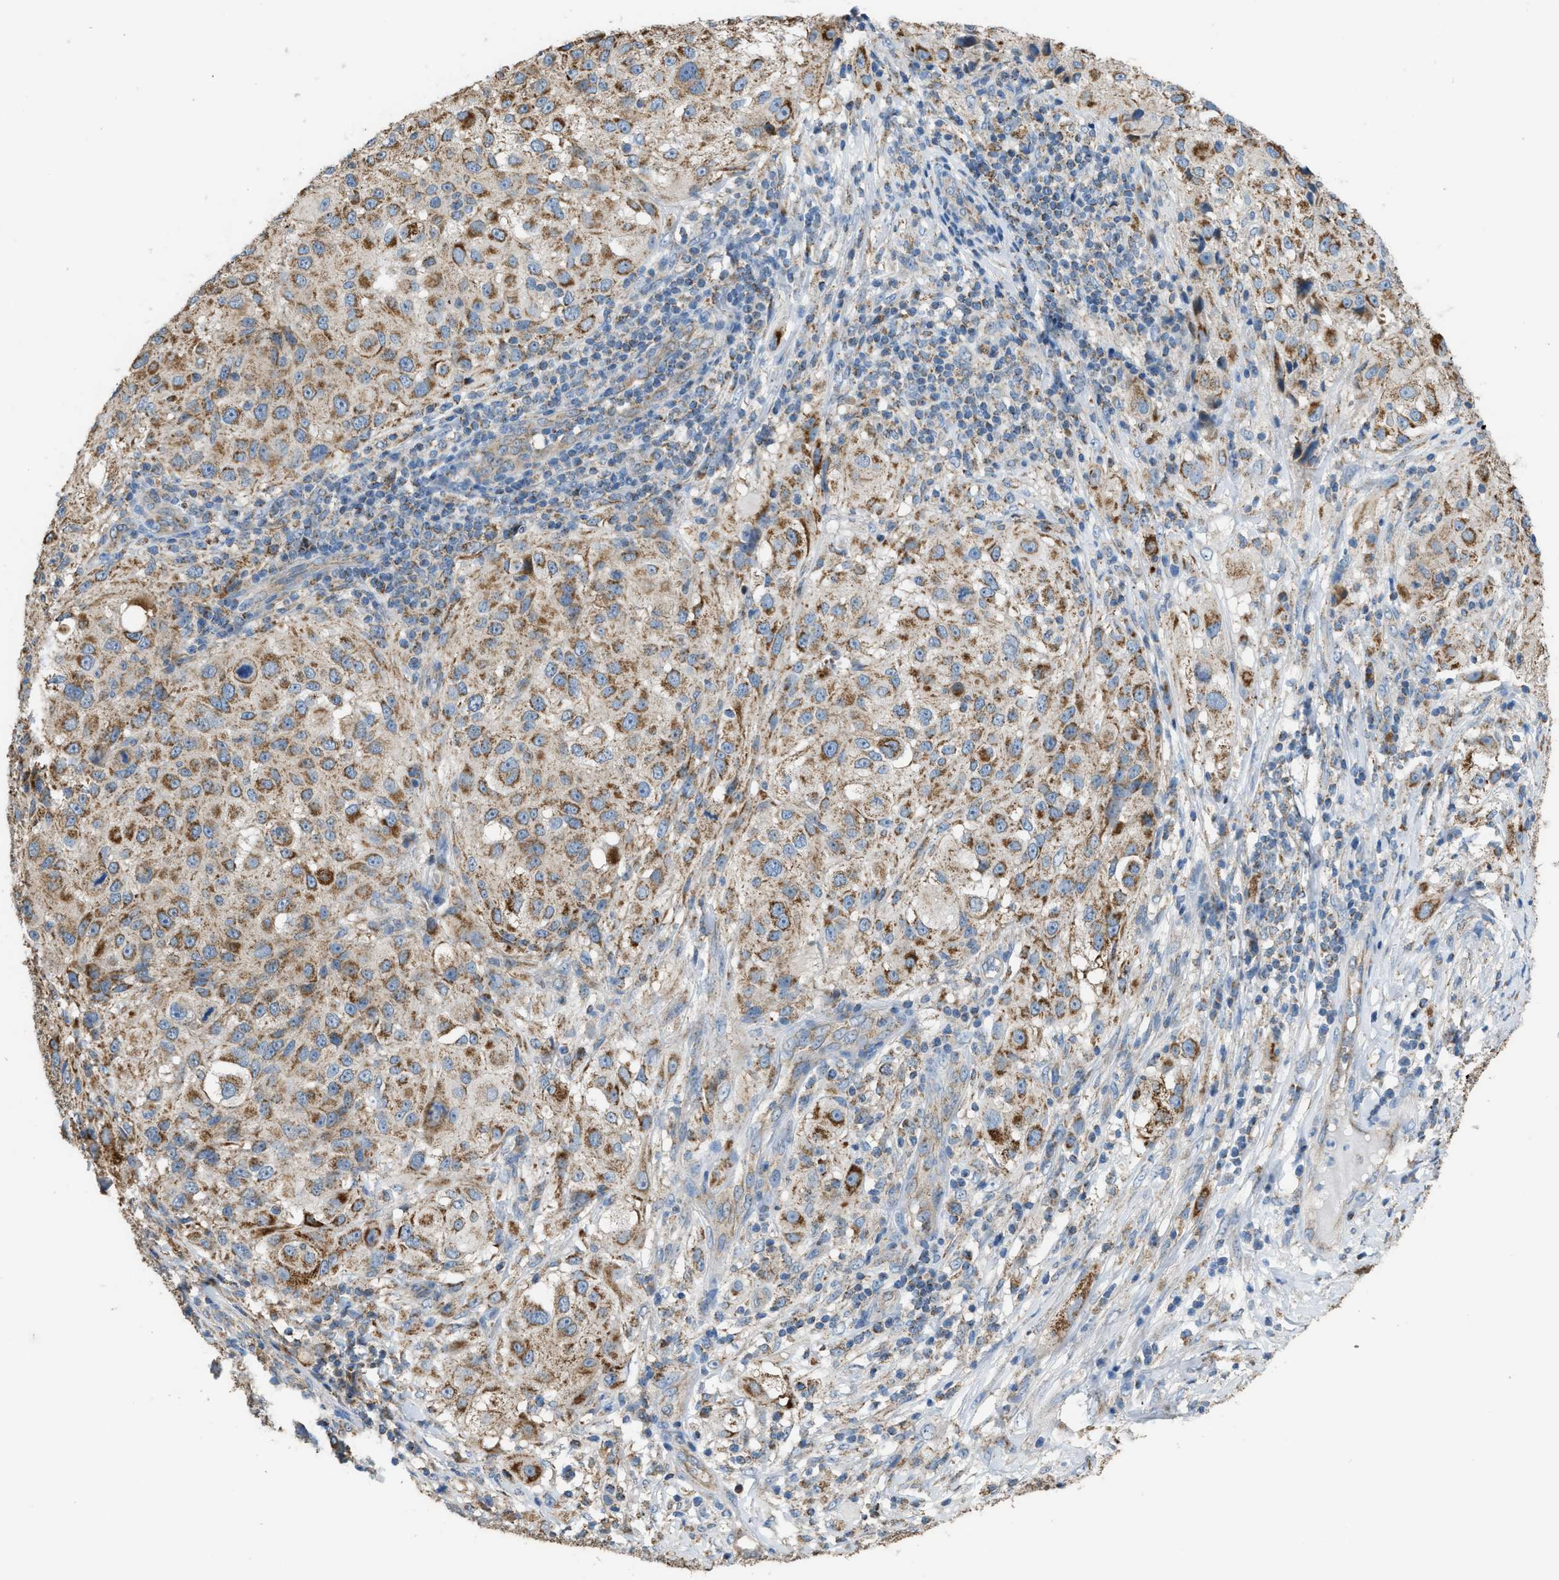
{"staining": {"intensity": "moderate", "quantity": ">75%", "location": "cytoplasmic/membranous"}, "tissue": "melanoma", "cell_type": "Tumor cells", "image_type": "cancer", "snomed": [{"axis": "morphology", "description": "Necrosis, NOS"}, {"axis": "morphology", "description": "Malignant melanoma, NOS"}, {"axis": "topography", "description": "Skin"}], "caption": "Immunohistochemical staining of melanoma demonstrates moderate cytoplasmic/membranous protein staining in about >75% of tumor cells. (DAB IHC, brown staining for protein, blue staining for nuclei).", "gene": "ETFB", "patient": {"sex": "female", "age": 87}}